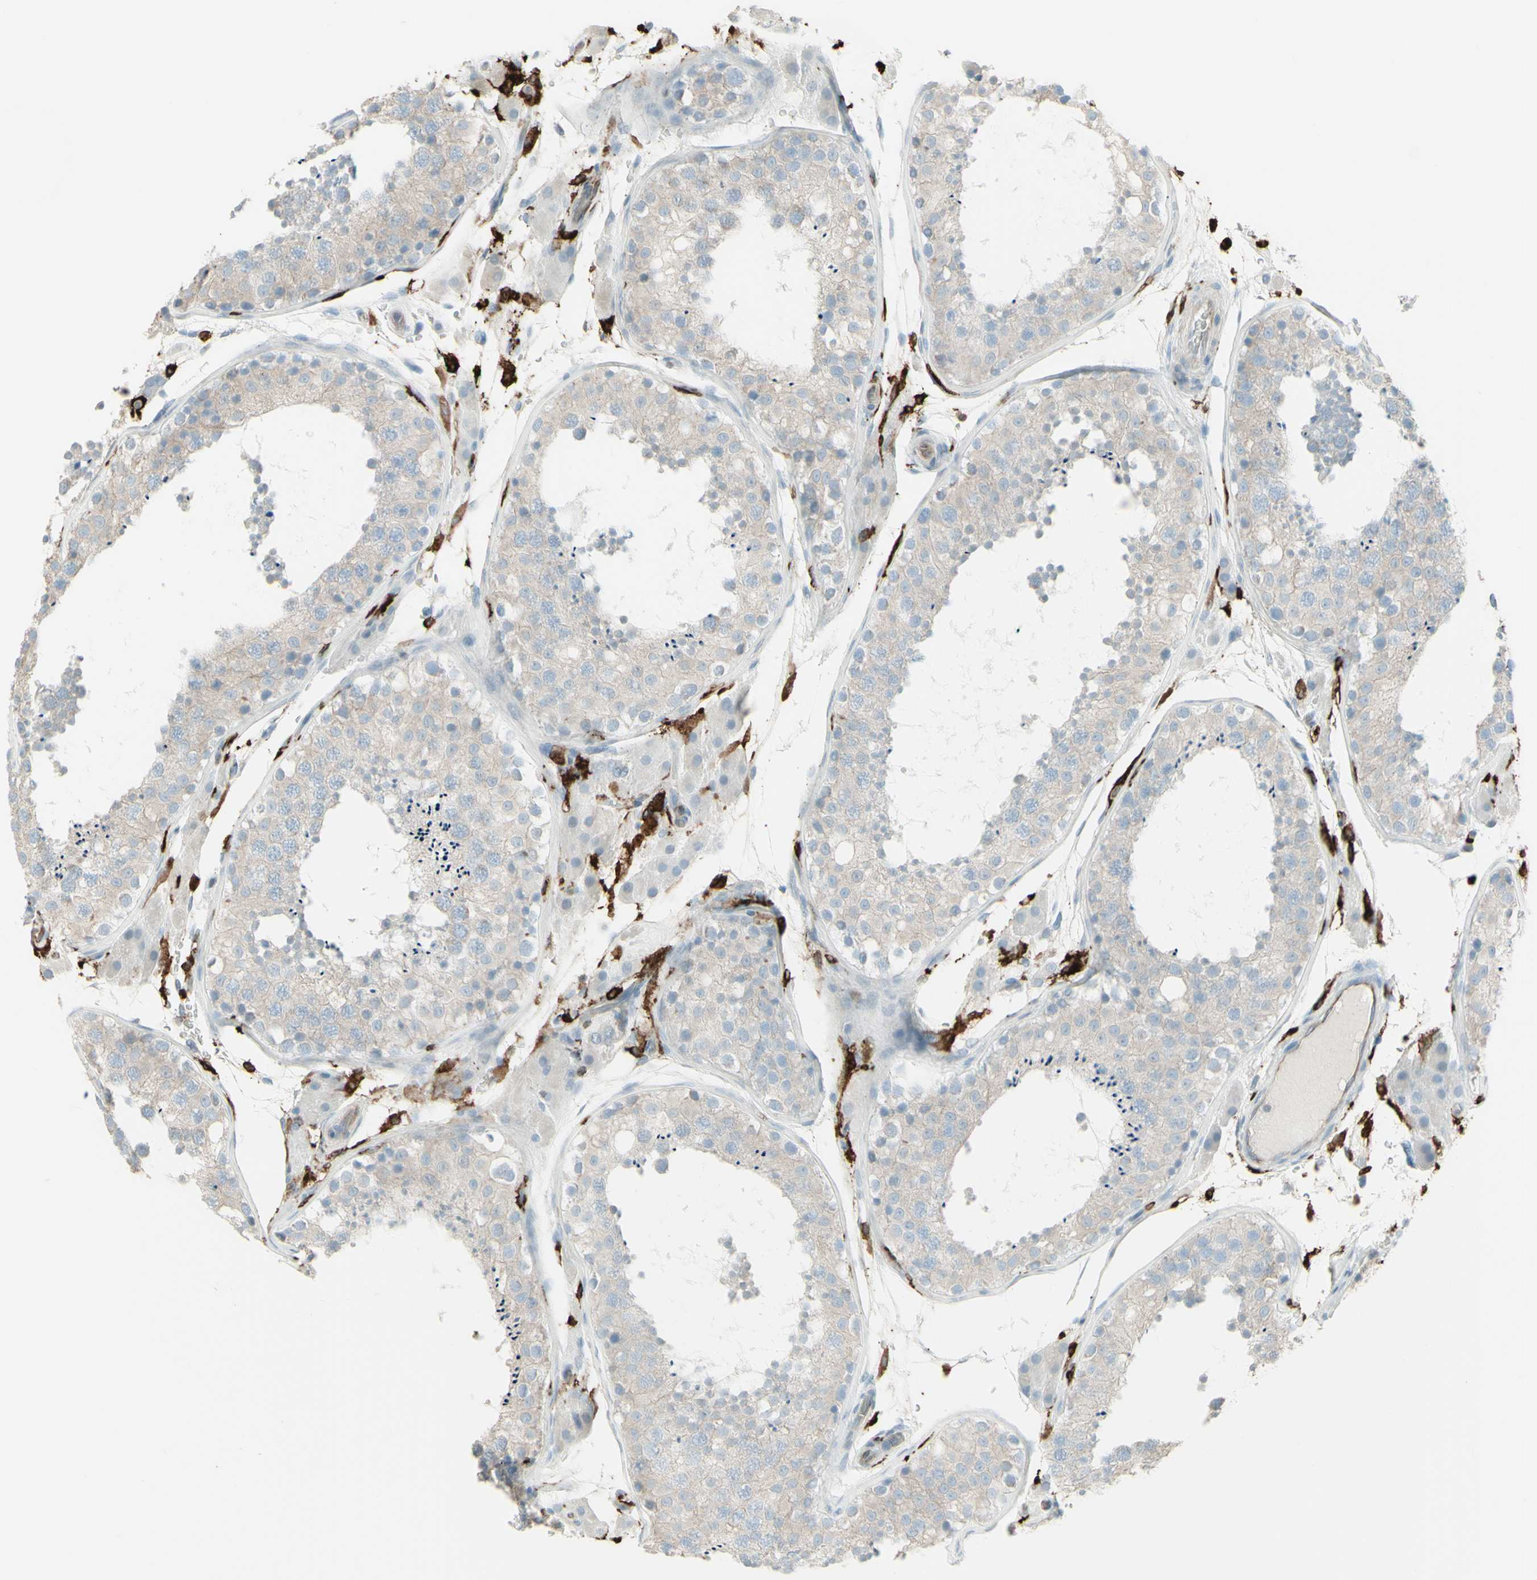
{"staining": {"intensity": "weak", "quantity": ">75%", "location": "cytoplasmic/membranous"}, "tissue": "testis", "cell_type": "Cells in seminiferous ducts", "image_type": "normal", "snomed": [{"axis": "morphology", "description": "Normal tissue, NOS"}, {"axis": "topography", "description": "Testis"}], "caption": "A micrograph showing weak cytoplasmic/membranous expression in about >75% of cells in seminiferous ducts in unremarkable testis, as visualized by brown immunohistochemical staining.", "gene": "HLA", "patient": {"sex": "male", "age": 26}}